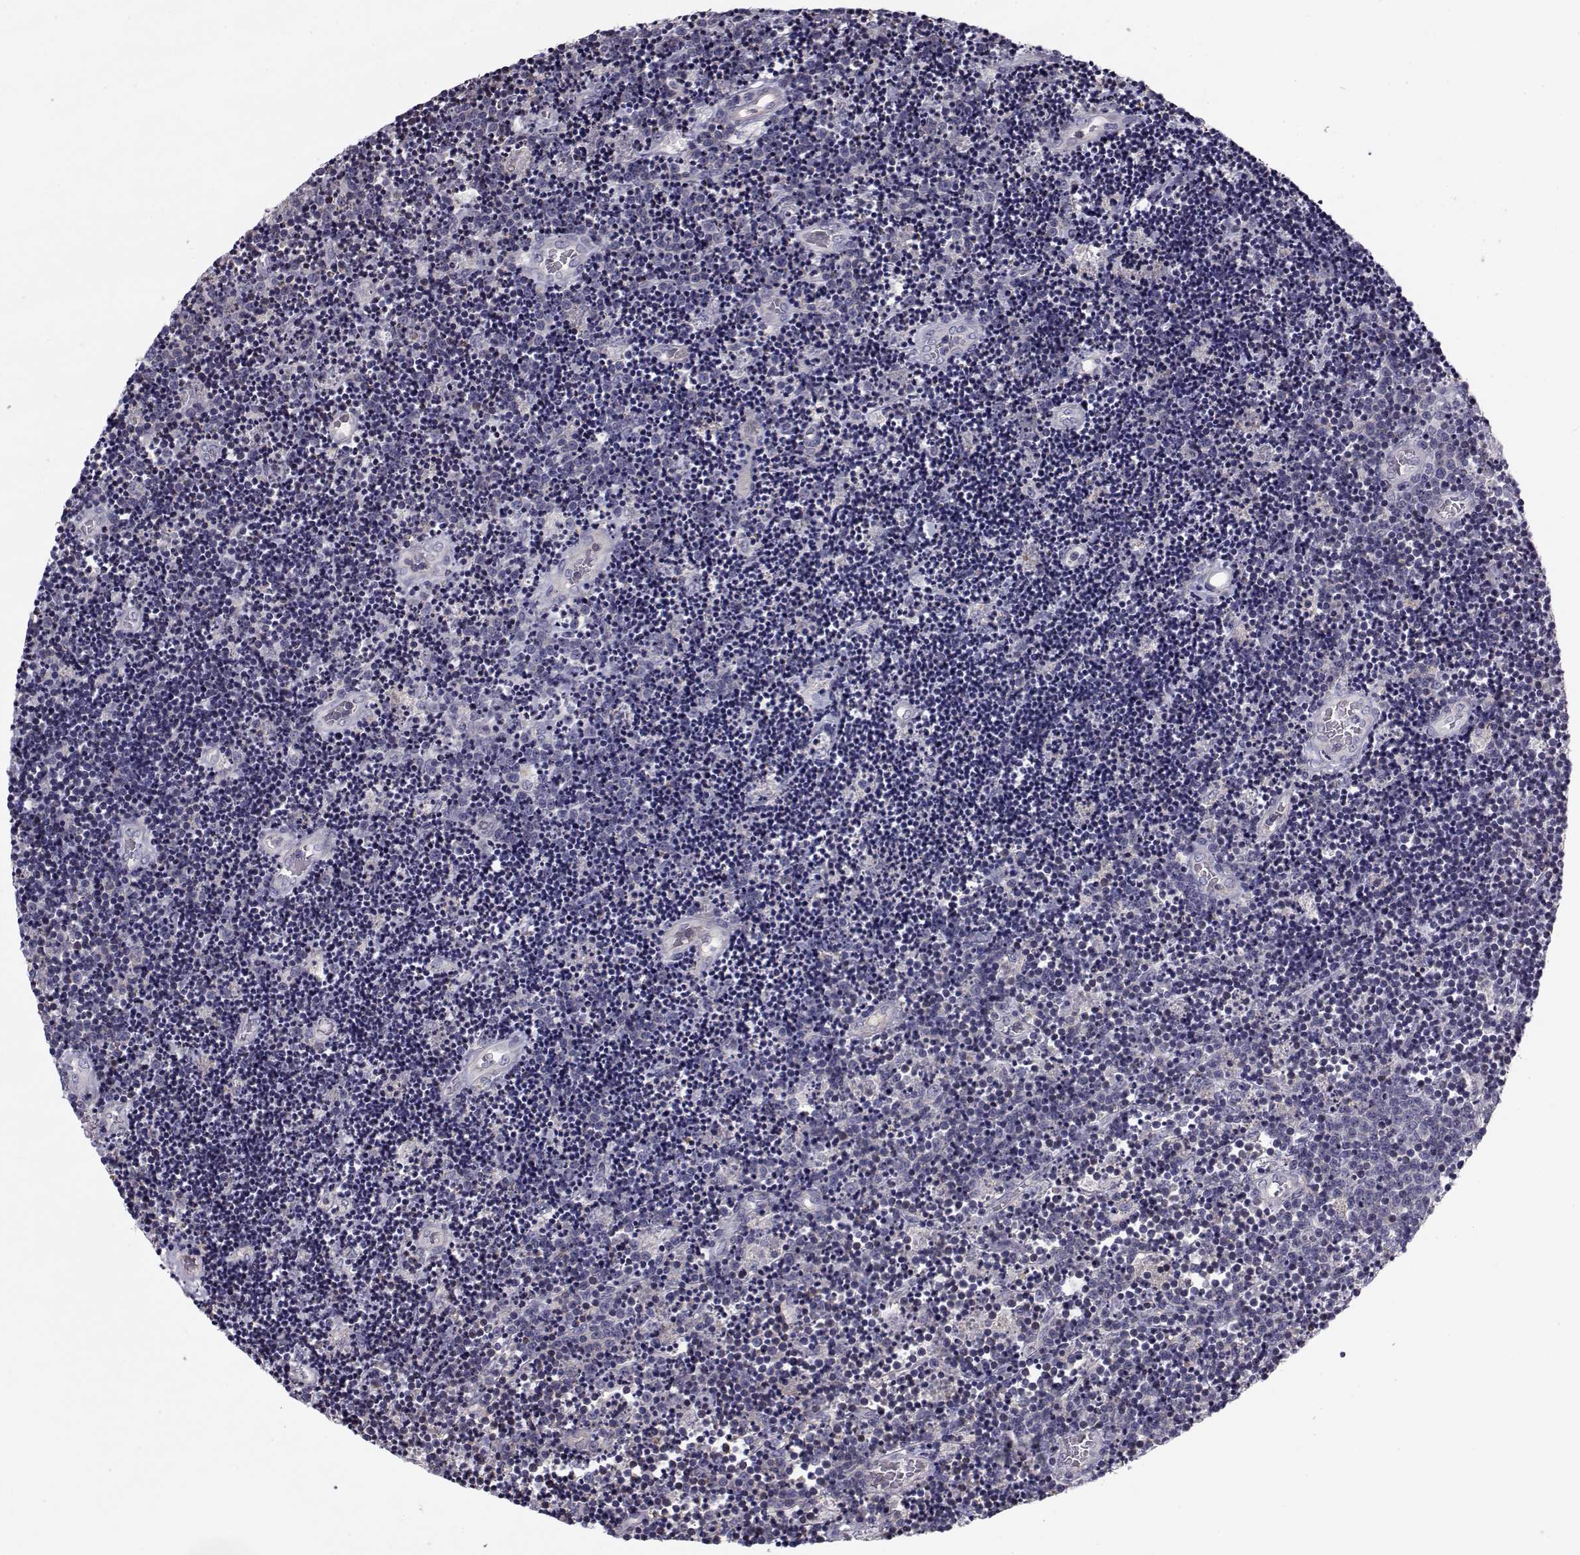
{"staining": {"intensity": "negative", "quantity": "none", "location": "none"}, "tissue": "lymphoma", "cell_type": "Tumor cells", "image_type": "cancer", "snomed": [{"axis": "morphology", "description": "Malignant lymphoma, non-Hodgkin's type, Low grade"}, {"axis": "topography", "description": "Brain"}], "caption": "Immunohistochemistry (IHC) image of neoplastic tissue: low-grade malignant lymphoma, non-Hodgkin's type stained with DAB reveals no significant protein positivity in tumor cells.", "gene": "LRRC27", "patient": {"sex": "female", "age": 66}}